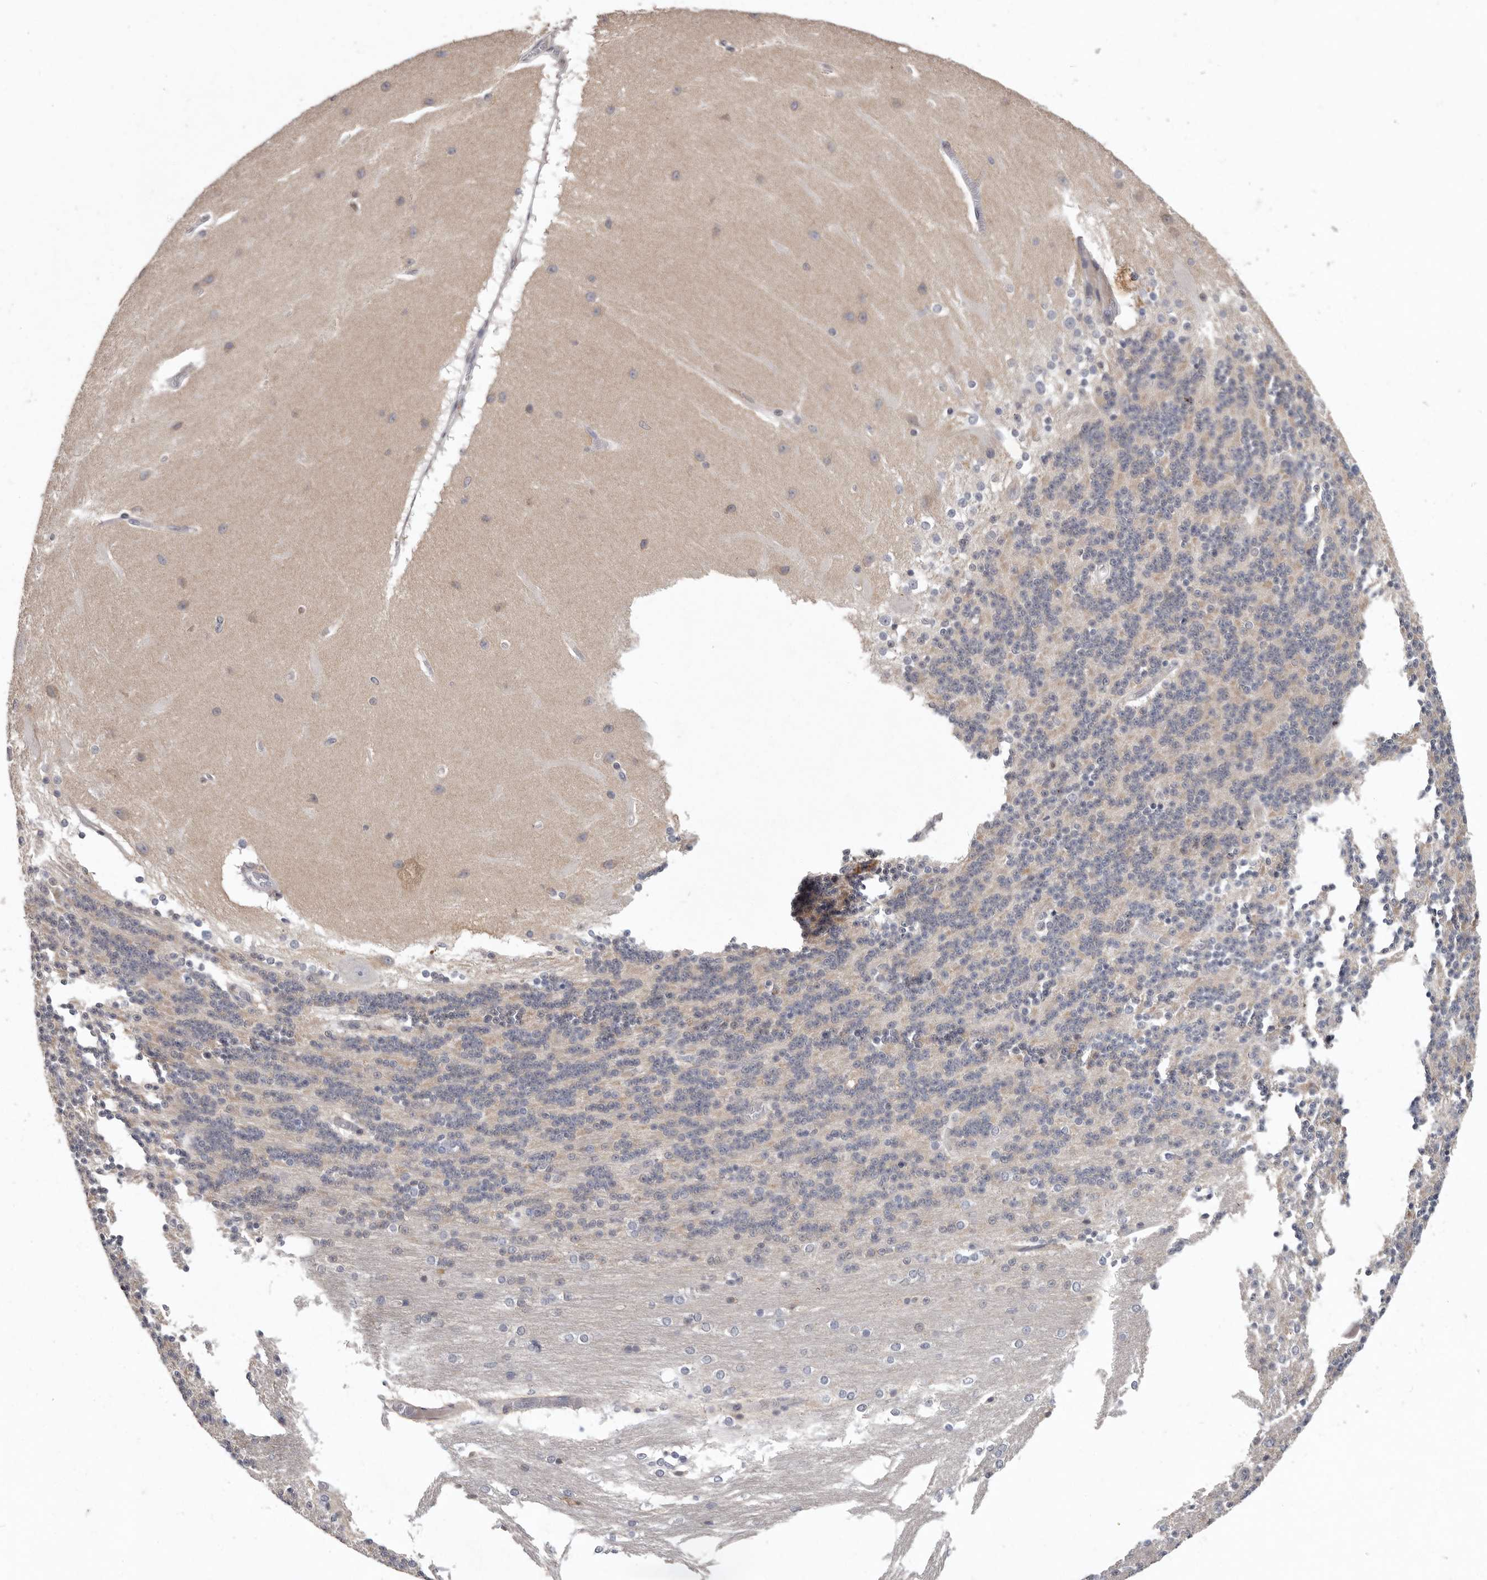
{"staining": {"intensity": "negative", "quantity": "none", "location": "none"}, "tissue": "cerebellum", "cell_type": "Cells in granular layer", "image_type": "normal", "snomed": [{"axis": "morphology", "description": "Normal tissue, NOS"}, {"axis": "topography", "description": "Cerebellum"}], "caption": "Normal cerebellum was stained to show a protein in brown. There is no significant staining in cells in granular layer. Brightfield microscopy of immunohistochemistry (IHC) stained with DAB (3,3'-diaminobenzidine) (brown) and hematoxylin (blue), captured at high magnification.", "gene": "RALGPS2", "patient": {"sex": "female", "age": 54}}